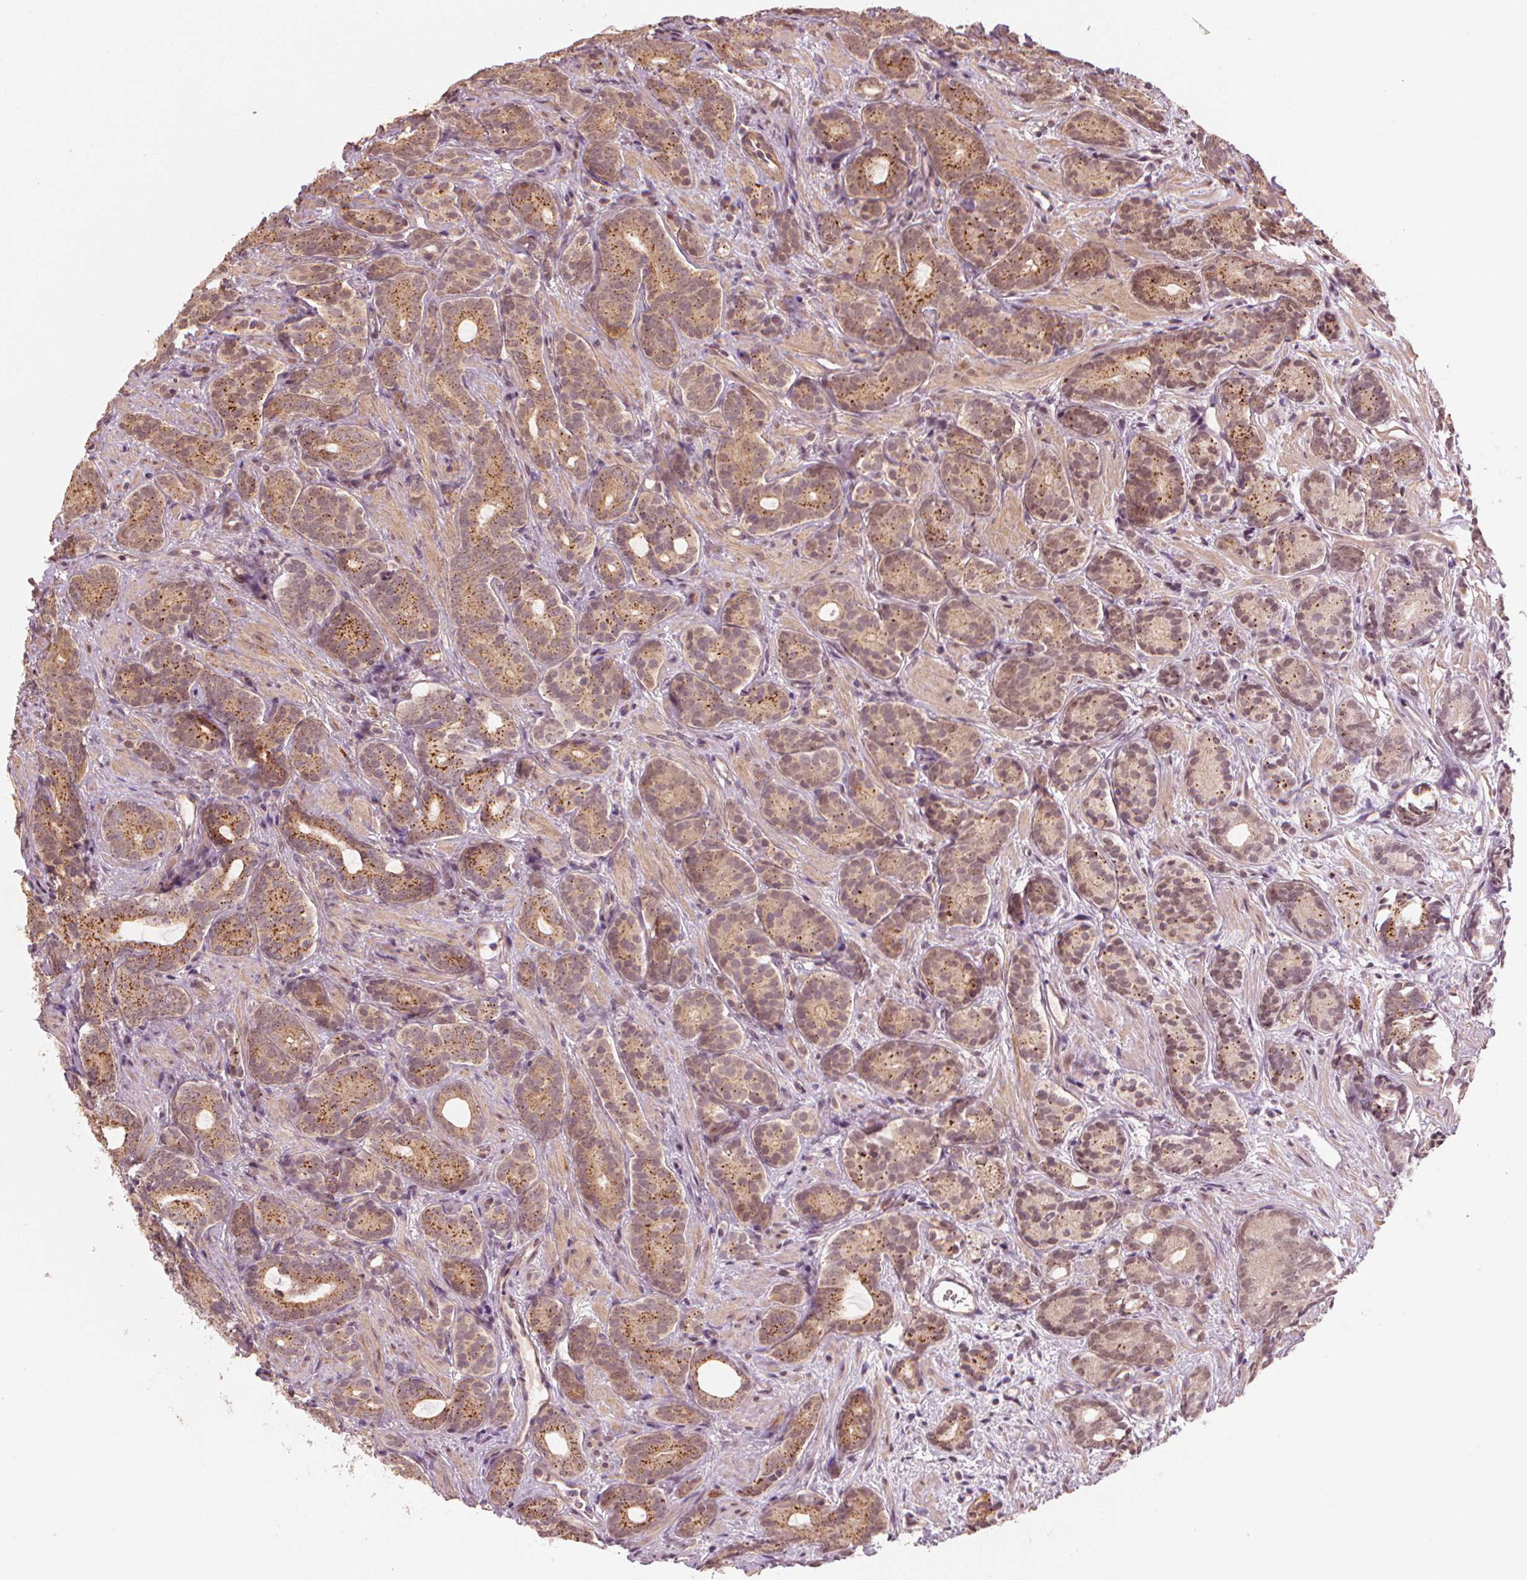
{"staining": {"intensity": "moderate", "quantity": ">75%", "location": "cytoplasmic/membranous,nuclear"}, "tissue": "prostate cancer", "cell_type": "Tumor cells", "image_type": "cancer", "snomed": [{"axis": "morphology", "description": "Adenocarcinoma, High grade"}, {"axis": "topography", "description": "Prostate"}], "caption": "DAB immunohistochemical staining of human prostate adenocarcinoma (high-grade) demonstrates moderate cytoplasmic/membranous and nuclear protein expression in approximately >75% of tumor cells.", "gene": "CLBA1", "patient": {"sex": "male", "age": 84}}